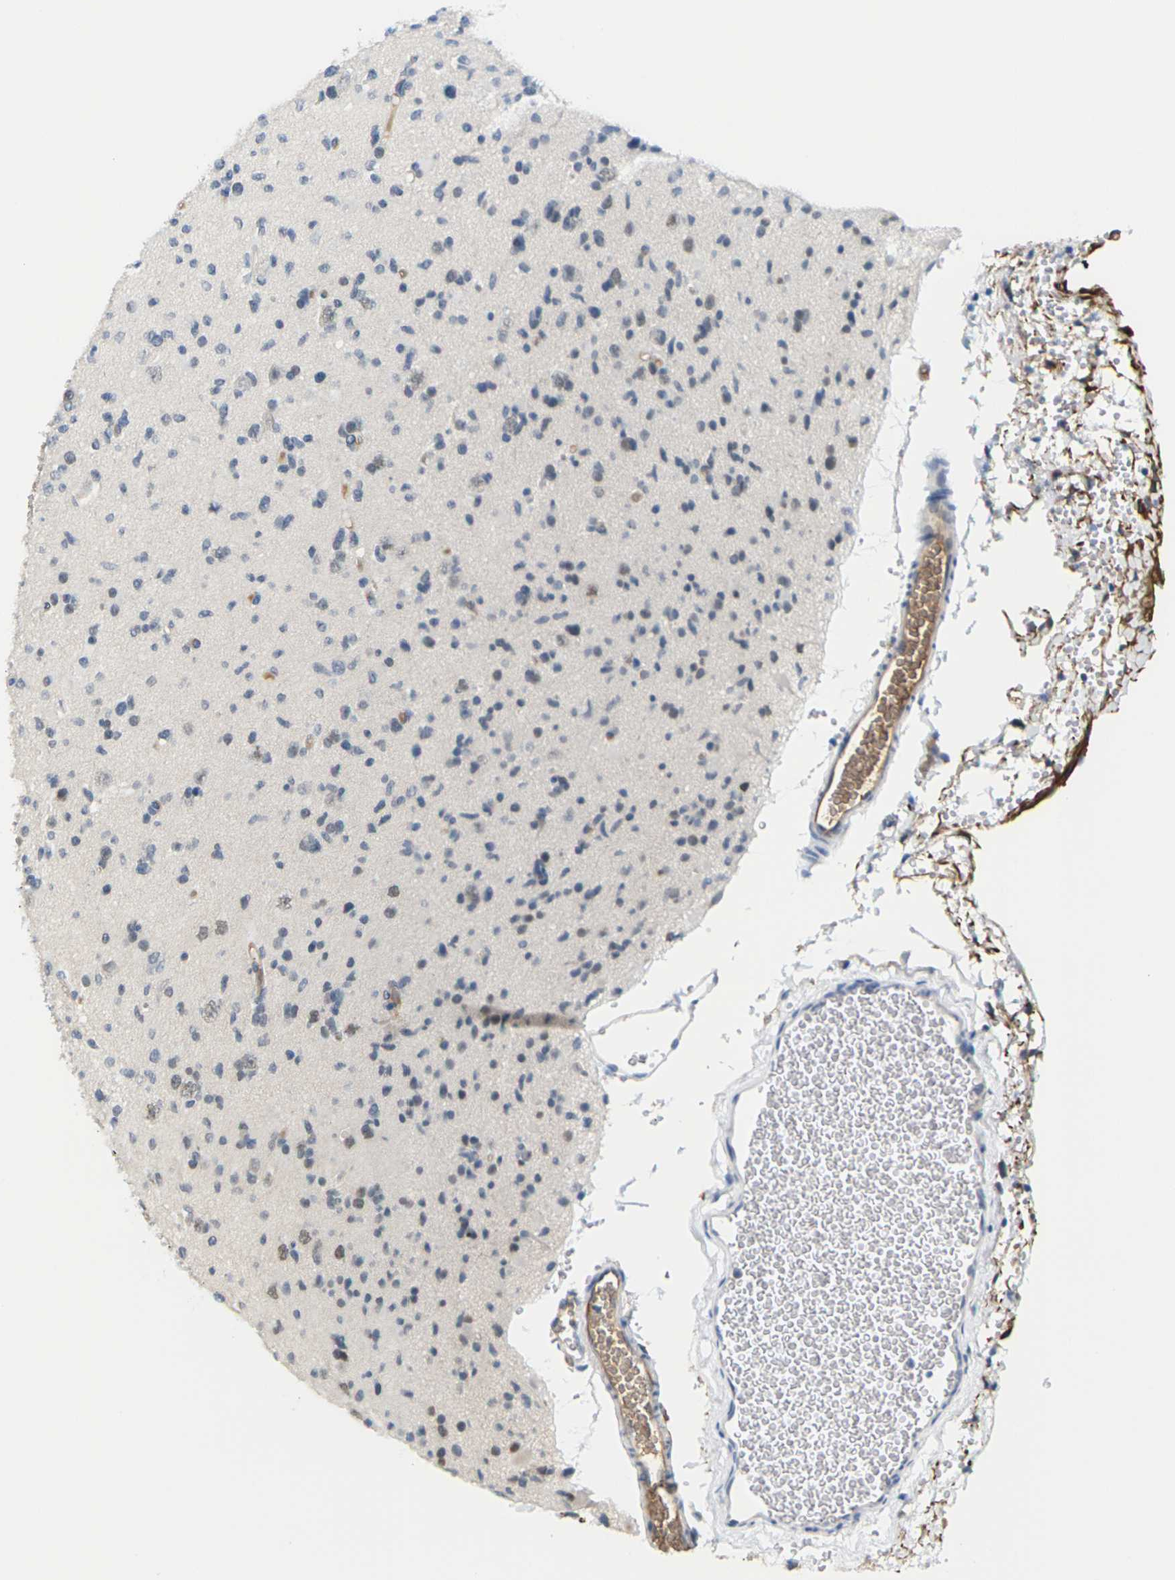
{"staining": {"intensity": "moderate", "quantity": "<25%", "location": "nuclear"}, "tissue": "glioma", "cell_type": "Tumor cells", "image_type": "cancer", "snomed": [{"axis": "morphology", "description": "Glioma, malignant, Low grade"}, {"axis": "topography", "description": "Brain"}], "caption": "Malignant glioma (low-grade) stained for a protein (brown) reveals moderate nuclear positive expression in approximately <25% of tumor cells.", "gene": "PKP2", "patient": {"sex": "female", "age": 22}}